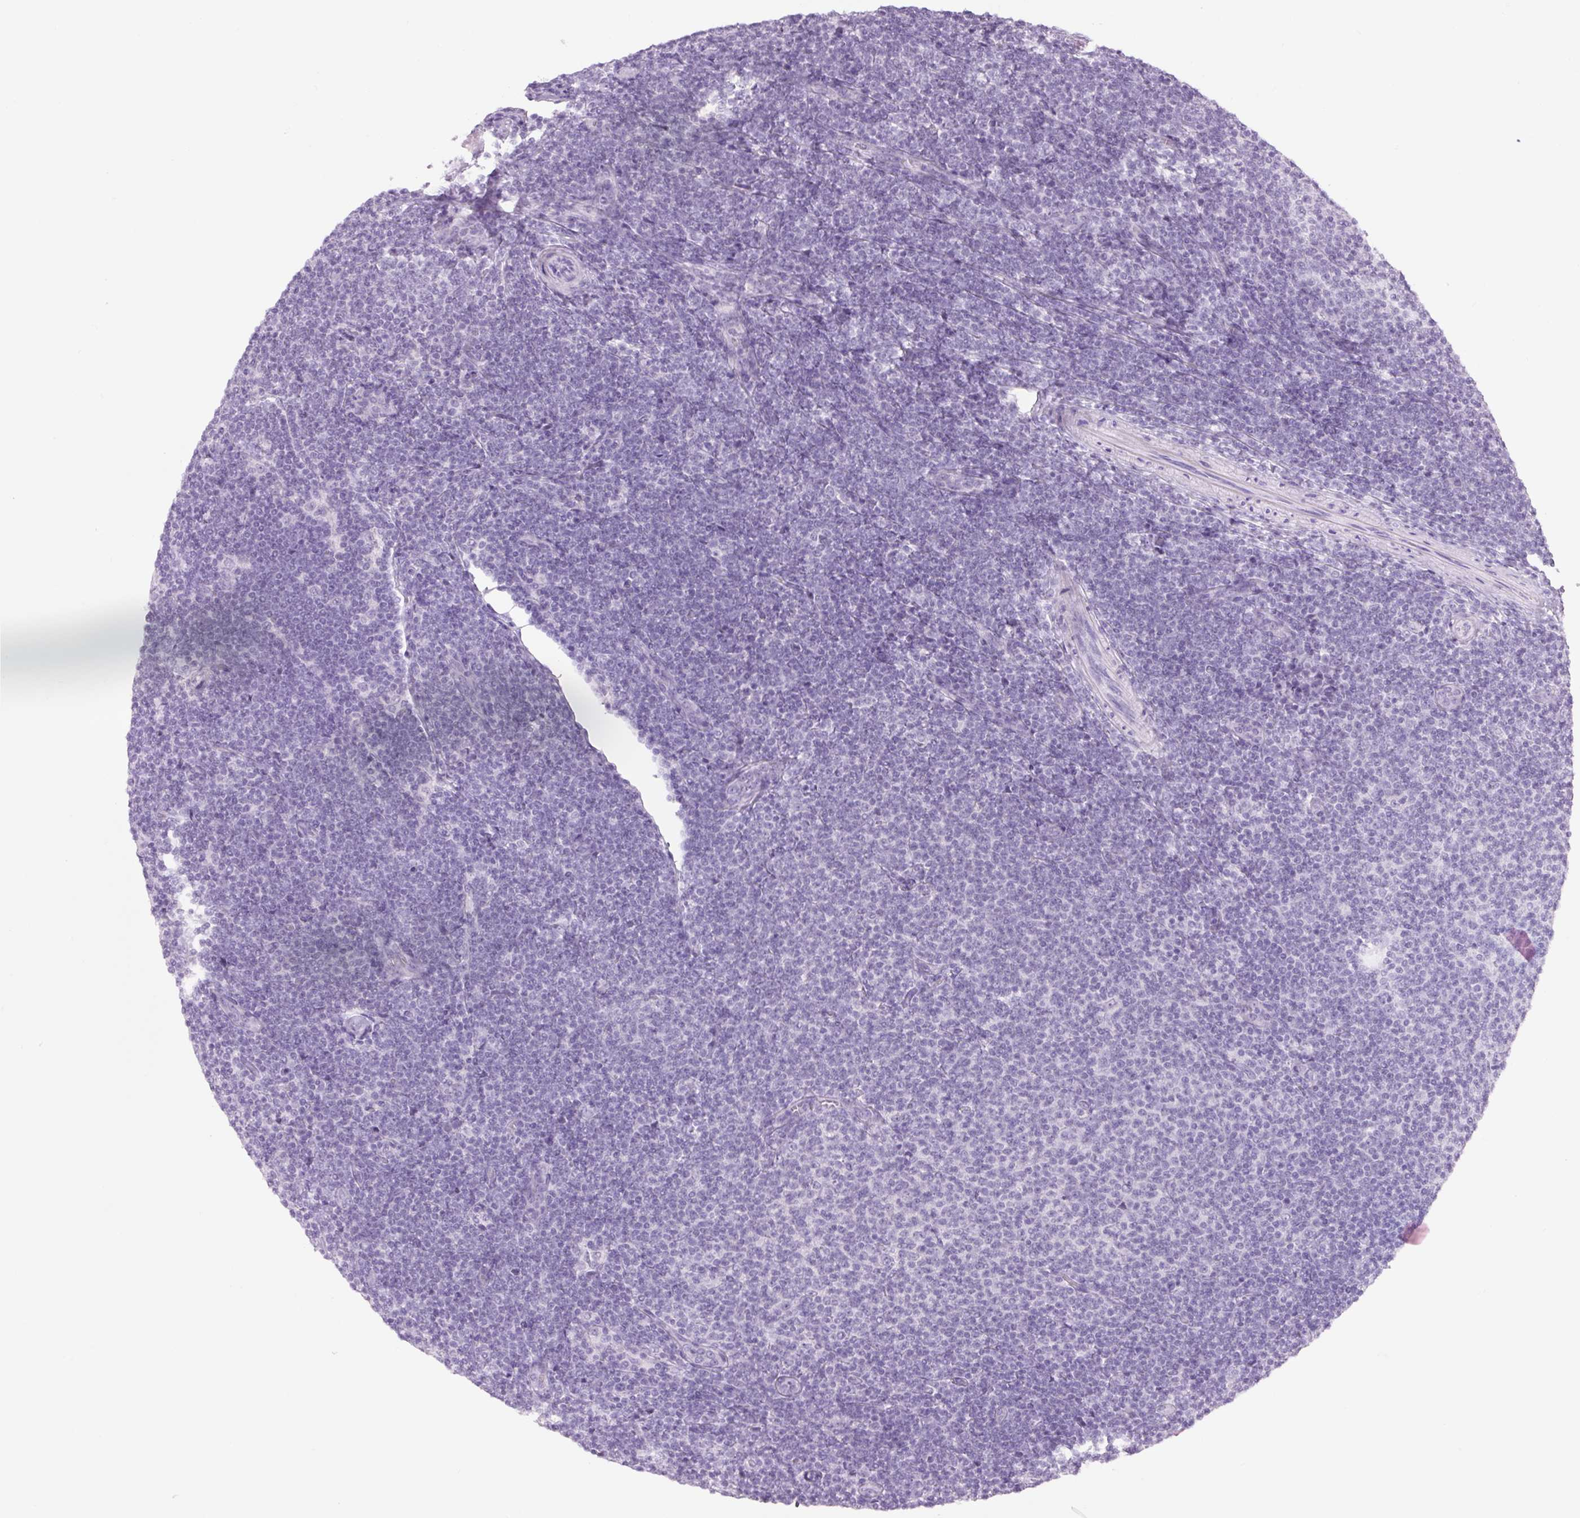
{"staining": {"intensity": "negative", "quantity": "none", "location": "none"}, "tissue": "lymphoma", "cell_type": "Tumor cells", "image_type": "cancer", "snomed": [{"axis": "morphology", "description": "Malignant lymphoma, non-Hodgkin's type, Low grade"}, {"axis": "topography", "description": "Lymph node"}], "caption": "There is no significant positivity in tumor cells of malignant lymphoma, non-Hodgkin's type (low-grade).", "gene": "COL9A2", "patient": {"sex": "male", "age": 66}}